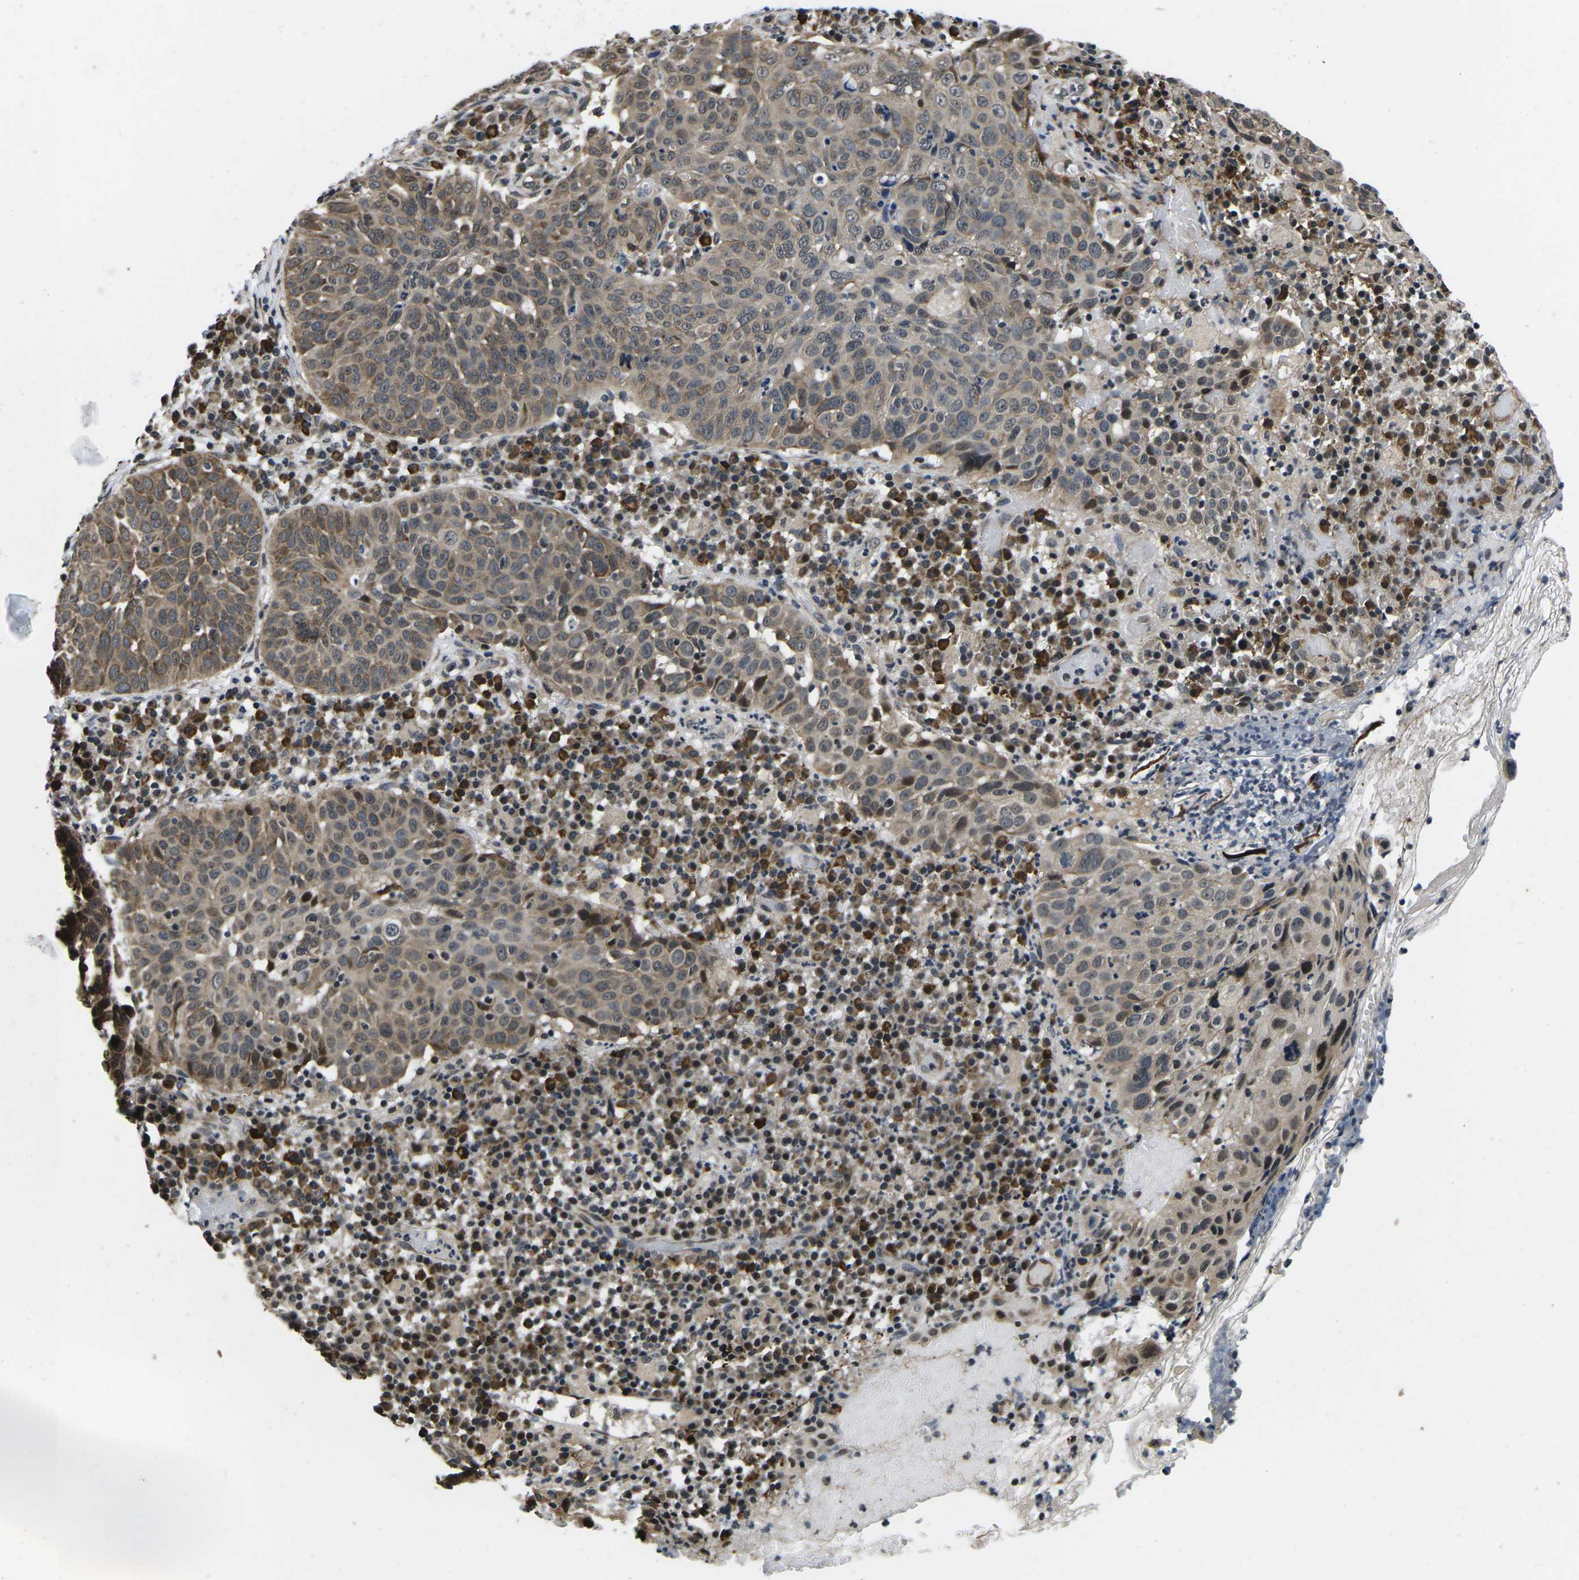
{"staining": {"intensity": "moderate", "quantity": ">75%", "location": "cytoplasmic/membranous,nuclear"}, "tissue": "skin cancer", "cell_type": "Tumor cells", "image_type": "cancer", "snomed": [{"axis": "morphology", "description": "Squamous cell carcinoma in situ, NOS"}, {"axis": "morphology", "description": "Squamous cell carcinoma, NOS"}, {"axis": "topography", "description": "Skin"}], "caption": "DAB immunohistochemical staining of human squamous cell carcinoma (skin) displays moderate cytoplasmic/membranous and nuclear protein staining in about >75% of tumor cells.", "gene": "CCNE1", "patient": {"sex": "male", "age": 93}}